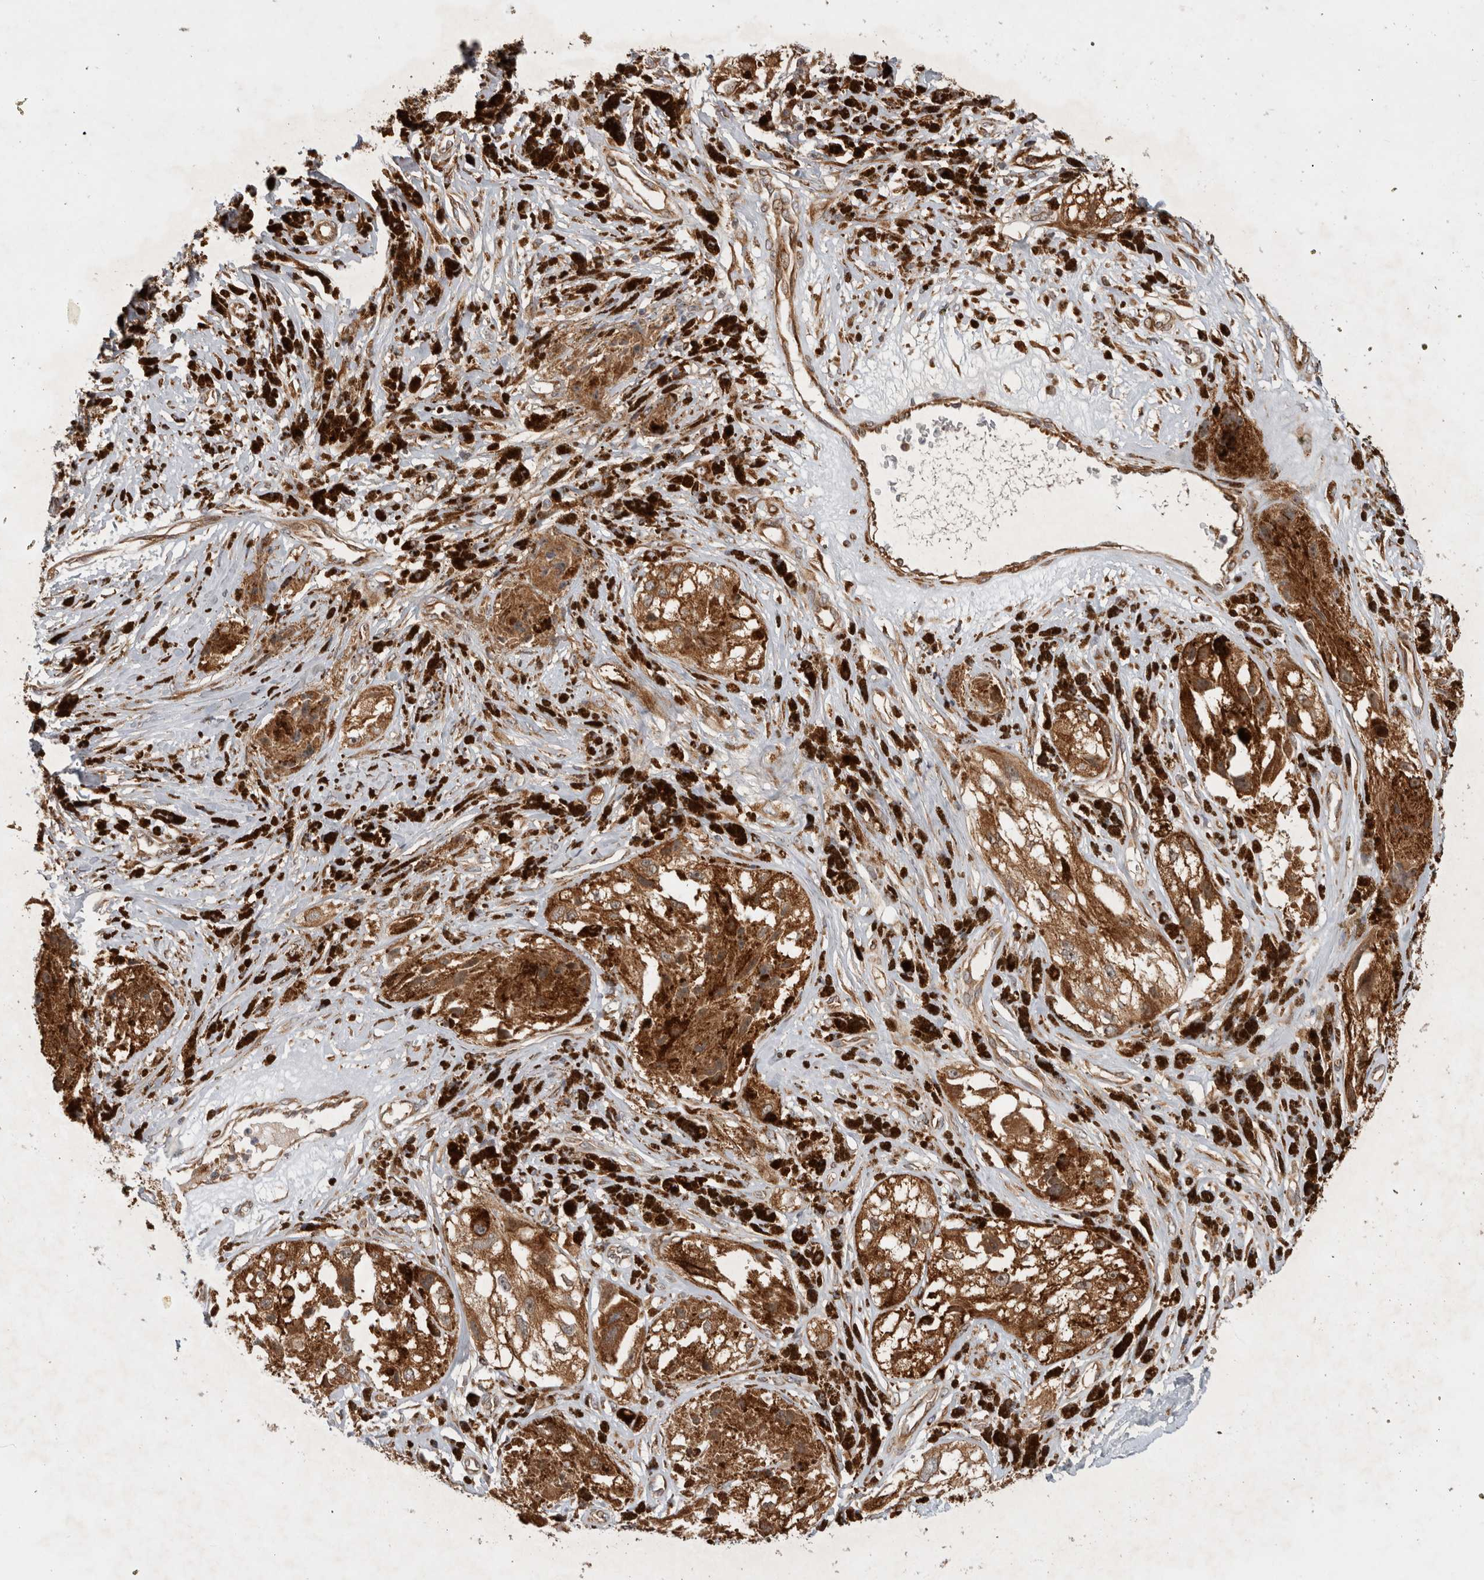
{"staining": {"intensity": "strong", "quantity": ">75%", "location": "cytoplasmic/membranous"}, "tissue": "melanoma", "cell_type": "Tumor cells", "image_type": "cancer", "snomed": [{"axis": "morphology", "description": "Malignant melanoma, NOS"}, {"axis": "topography", "description": "Skin"}], "caption": "Melanoma tissue exhibits strong cytoplasmic/membranous staining in approximately >75% of tumor cells, visualized by immunohistochemistry.", "gene": "TUBD1", "patient": {"sex": "male", "age": 88}}